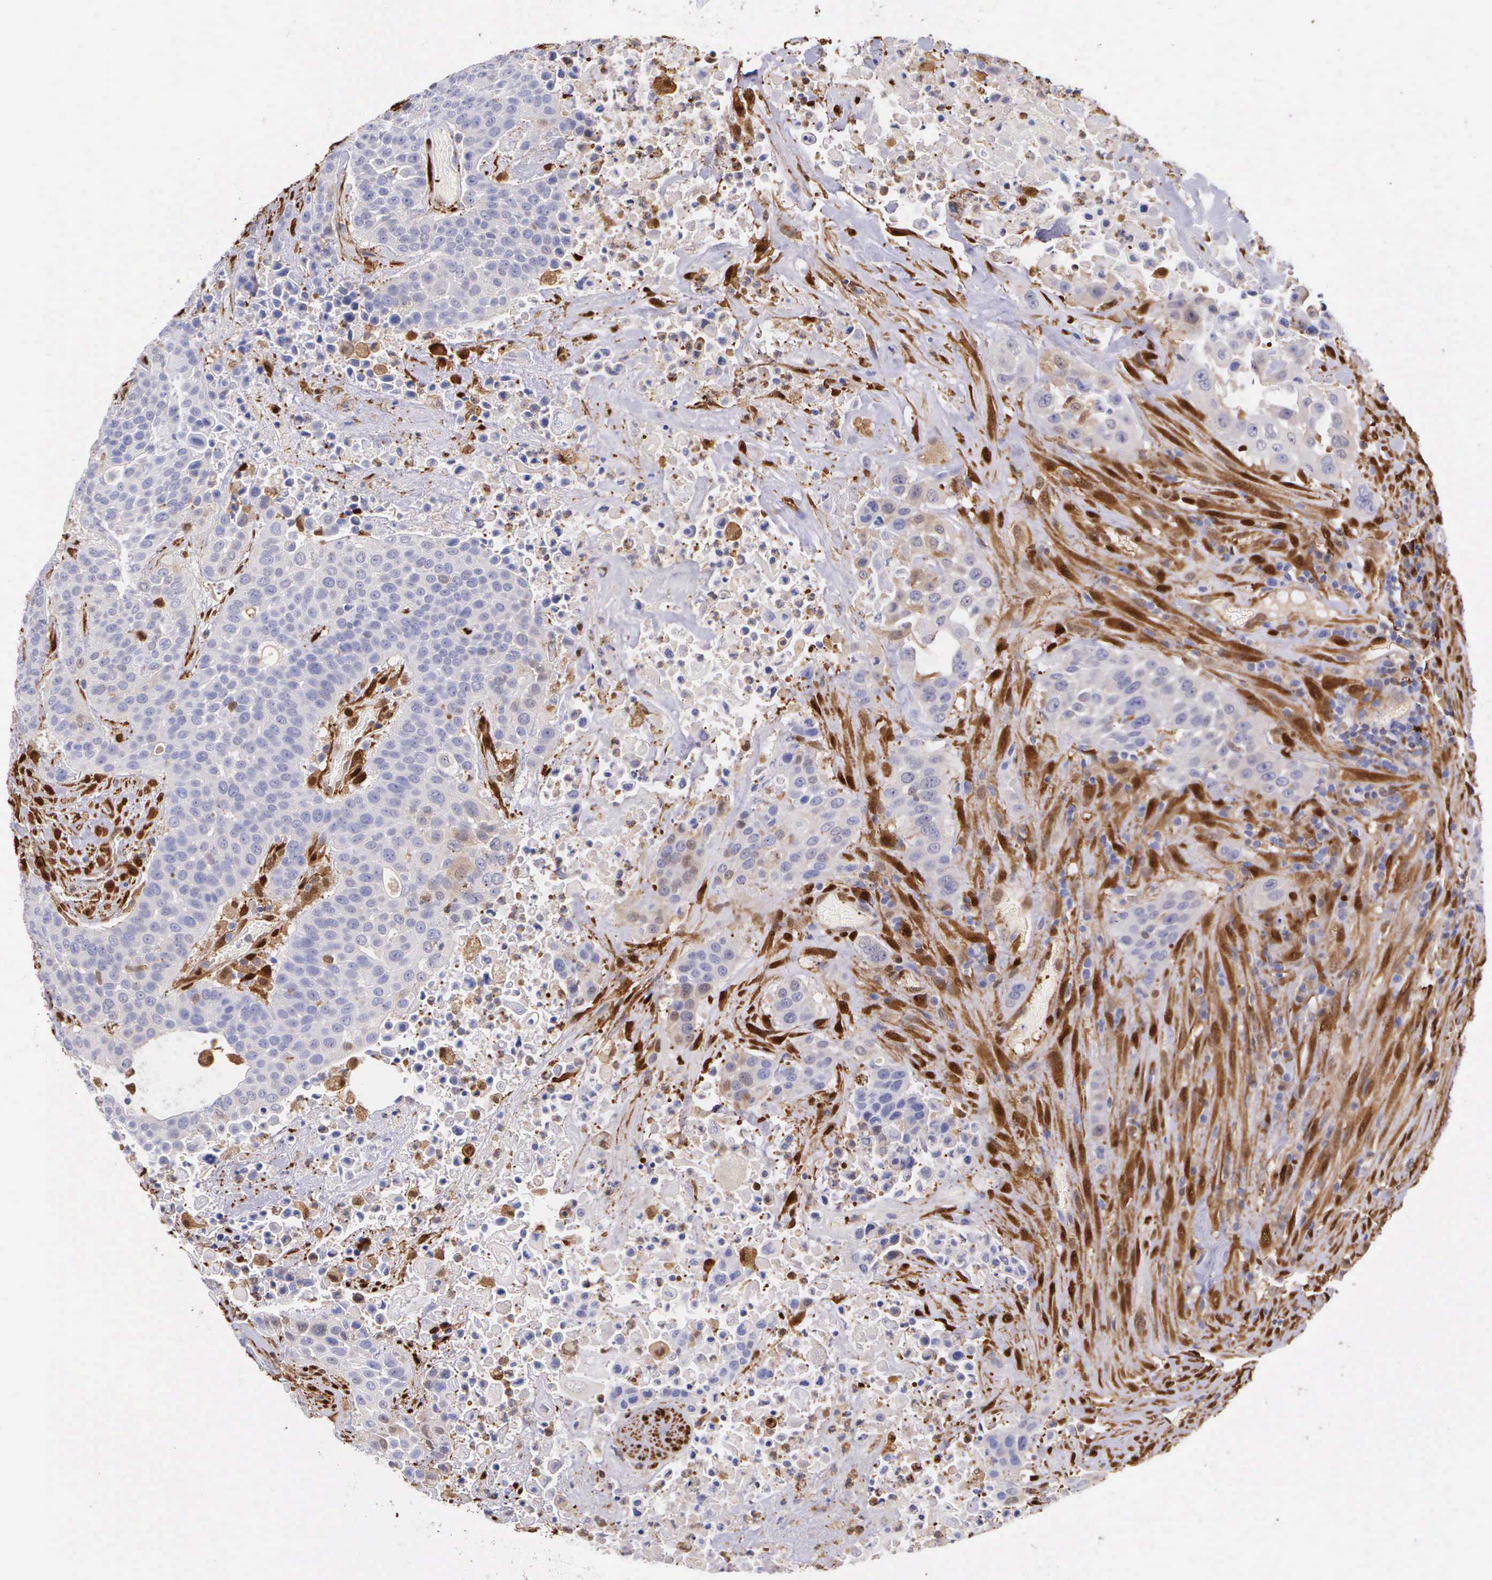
{"staining": {"intensity": "negative", "quantity": "none", "location": "none"}, "tissue": "urothelial cancer", "cell_type": "Tumor cells", "image_type": "cancer", "snomed": [{"axis": "morphology", "description": "Urothelial carcinoma, High grade"}, {"axis": "topography", "description": "Urinary bladder"}], "caption": "DAB immunohistochemical staining of urothelial cancer exhibits no significant staining in tumor cells.", "gene": "LGALS1", "patient": {"sex": "male", "age": 74}}